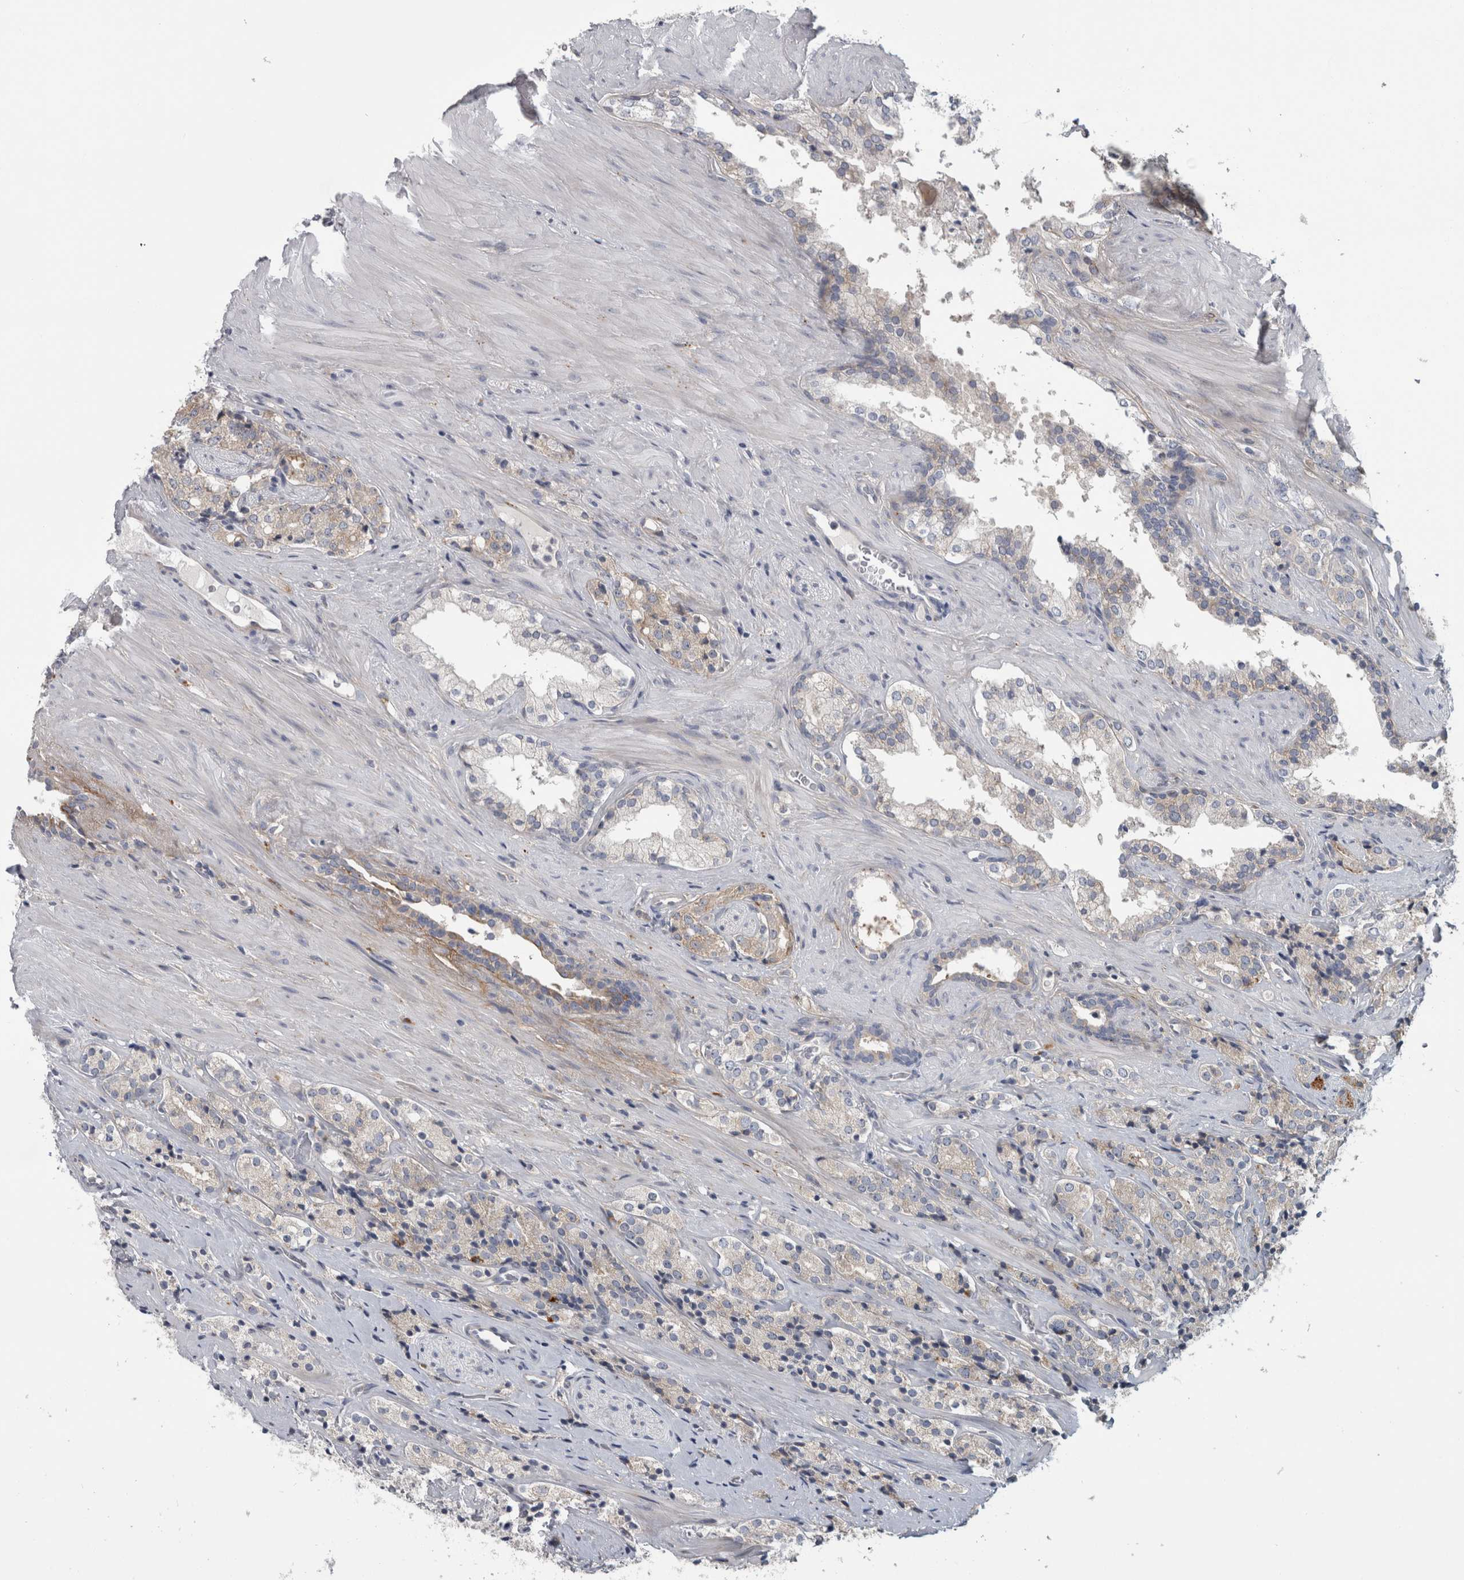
{"staining": {"intensity": "negative", "quantity": "none", "location": "none"}, "tissue": "prostate cancer", "cell_type": "Tumor cells", "image_type": "cancer", "snomed": [{"axis": "morphology", "description": "Adenocarcinoma, High grade"}, {"axis": "topography", "description": "Prostate"}], "caption": "This is a image of IHC staining of prostate adenocarcinoma (high-grade), which shows no expression in tumor cells.", "gene": "ATXN2", "patient": {"sex": "male", "age": 71}}